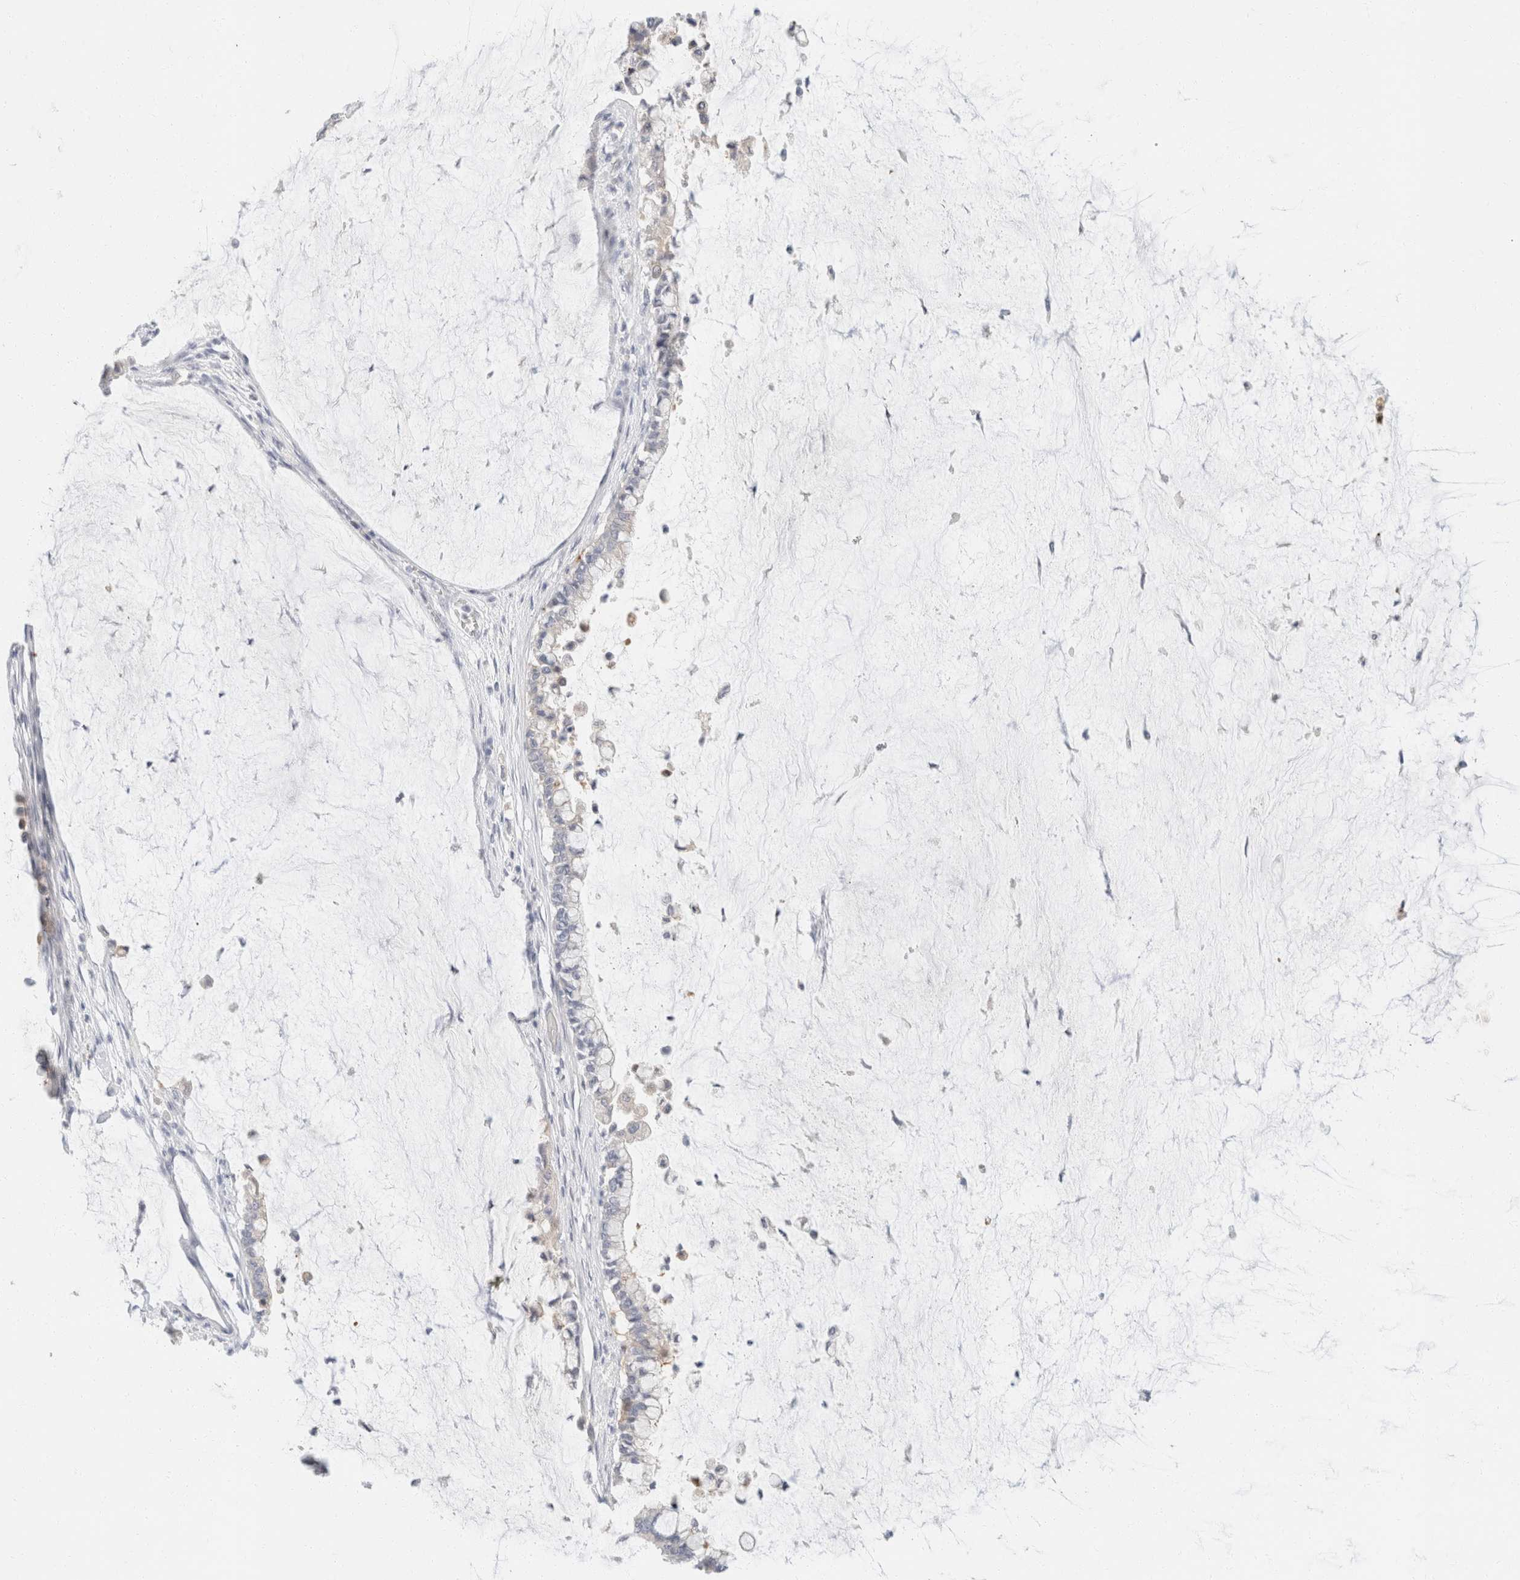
{"staining": {"intensity": "negative", "quantity": "none", "location": "none"}, "tissue": "pancreatic cancer", "cell_type": "Tumor cells", "image_type": "cancer", "snomed": [{"axis": "morphology", "description": "Adenocarcinoma, NOS"}, {"axis": "topography", "description": "Pancreas"}], "caption": "Immunohistochemistry image of pancreatic cancer (adenocarcinoma) stained for a protein (brown), which demonstrates no positivity in tumor cells.", "gene": "KRT20", "patient": {"sex": "male", "age": 41}}